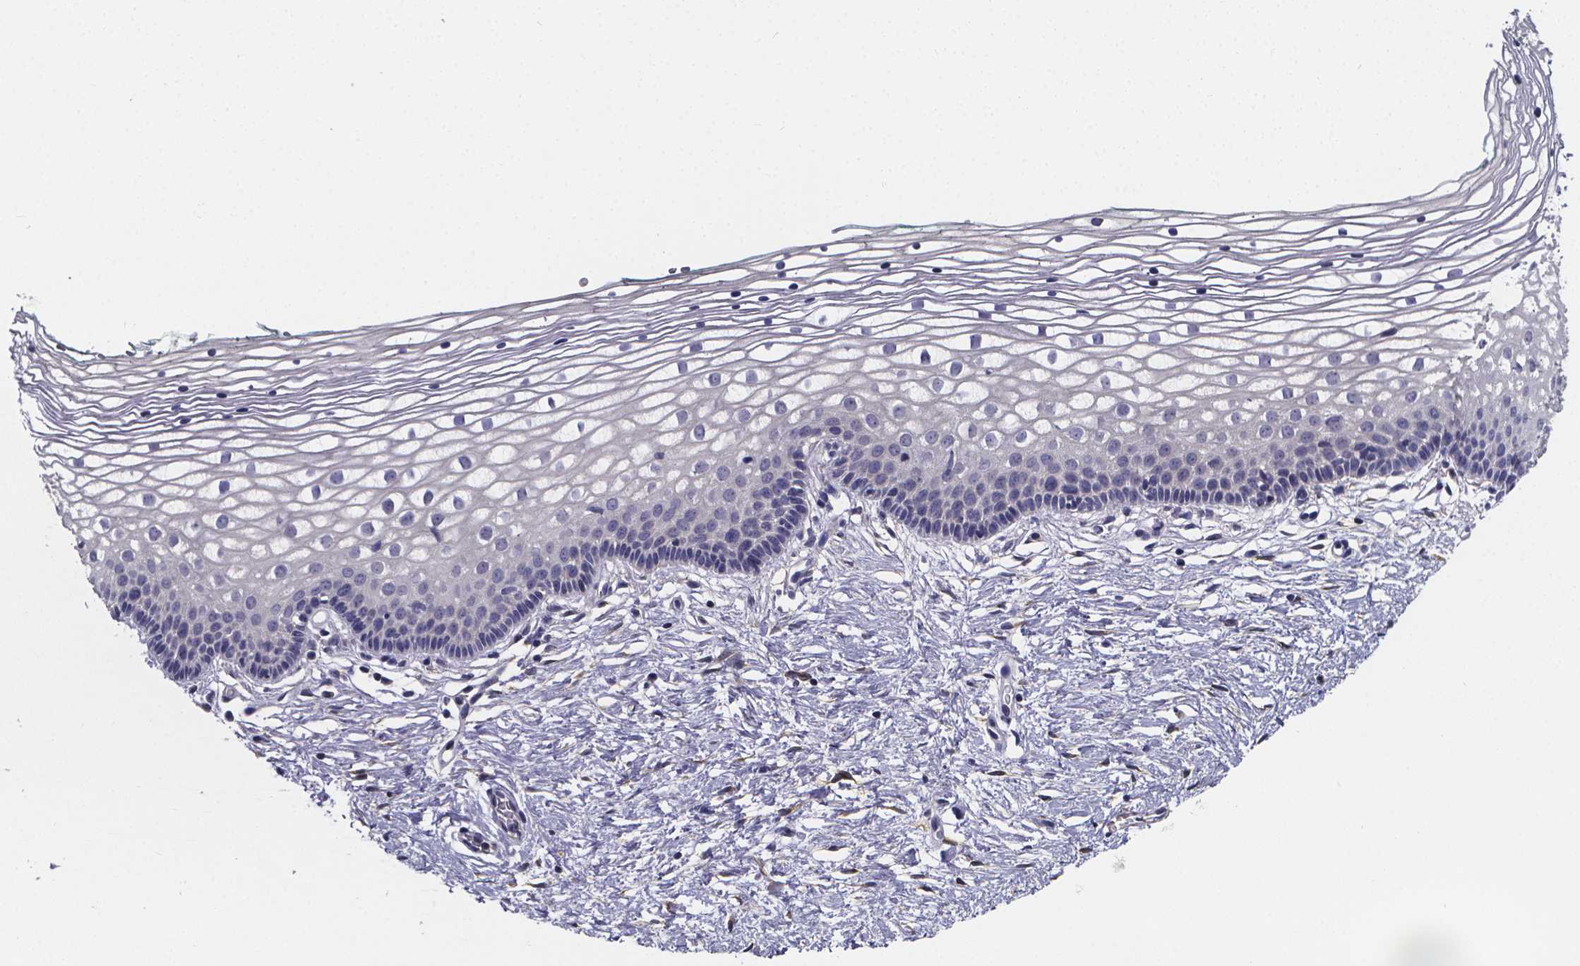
{"staining": {"intensity": "negative", "quantity": "none", "location": "none"}, "tissue": "vagina", "cell_type": "Squamous epithelial cells", "image_type": "normal", "snomed": [{"axis": "morphology", "description": "Normal tissue, NOS"}, {"axis": "topography", "description": "Vagina"}], "caption": "Immunohistochemistry micrograph of normal vagina: human vagina stained with DAB reveals no significant protein expression in squamous epithelial cells.", "gene": "RERG", "patient": {"sex": "female", "age": 36}}